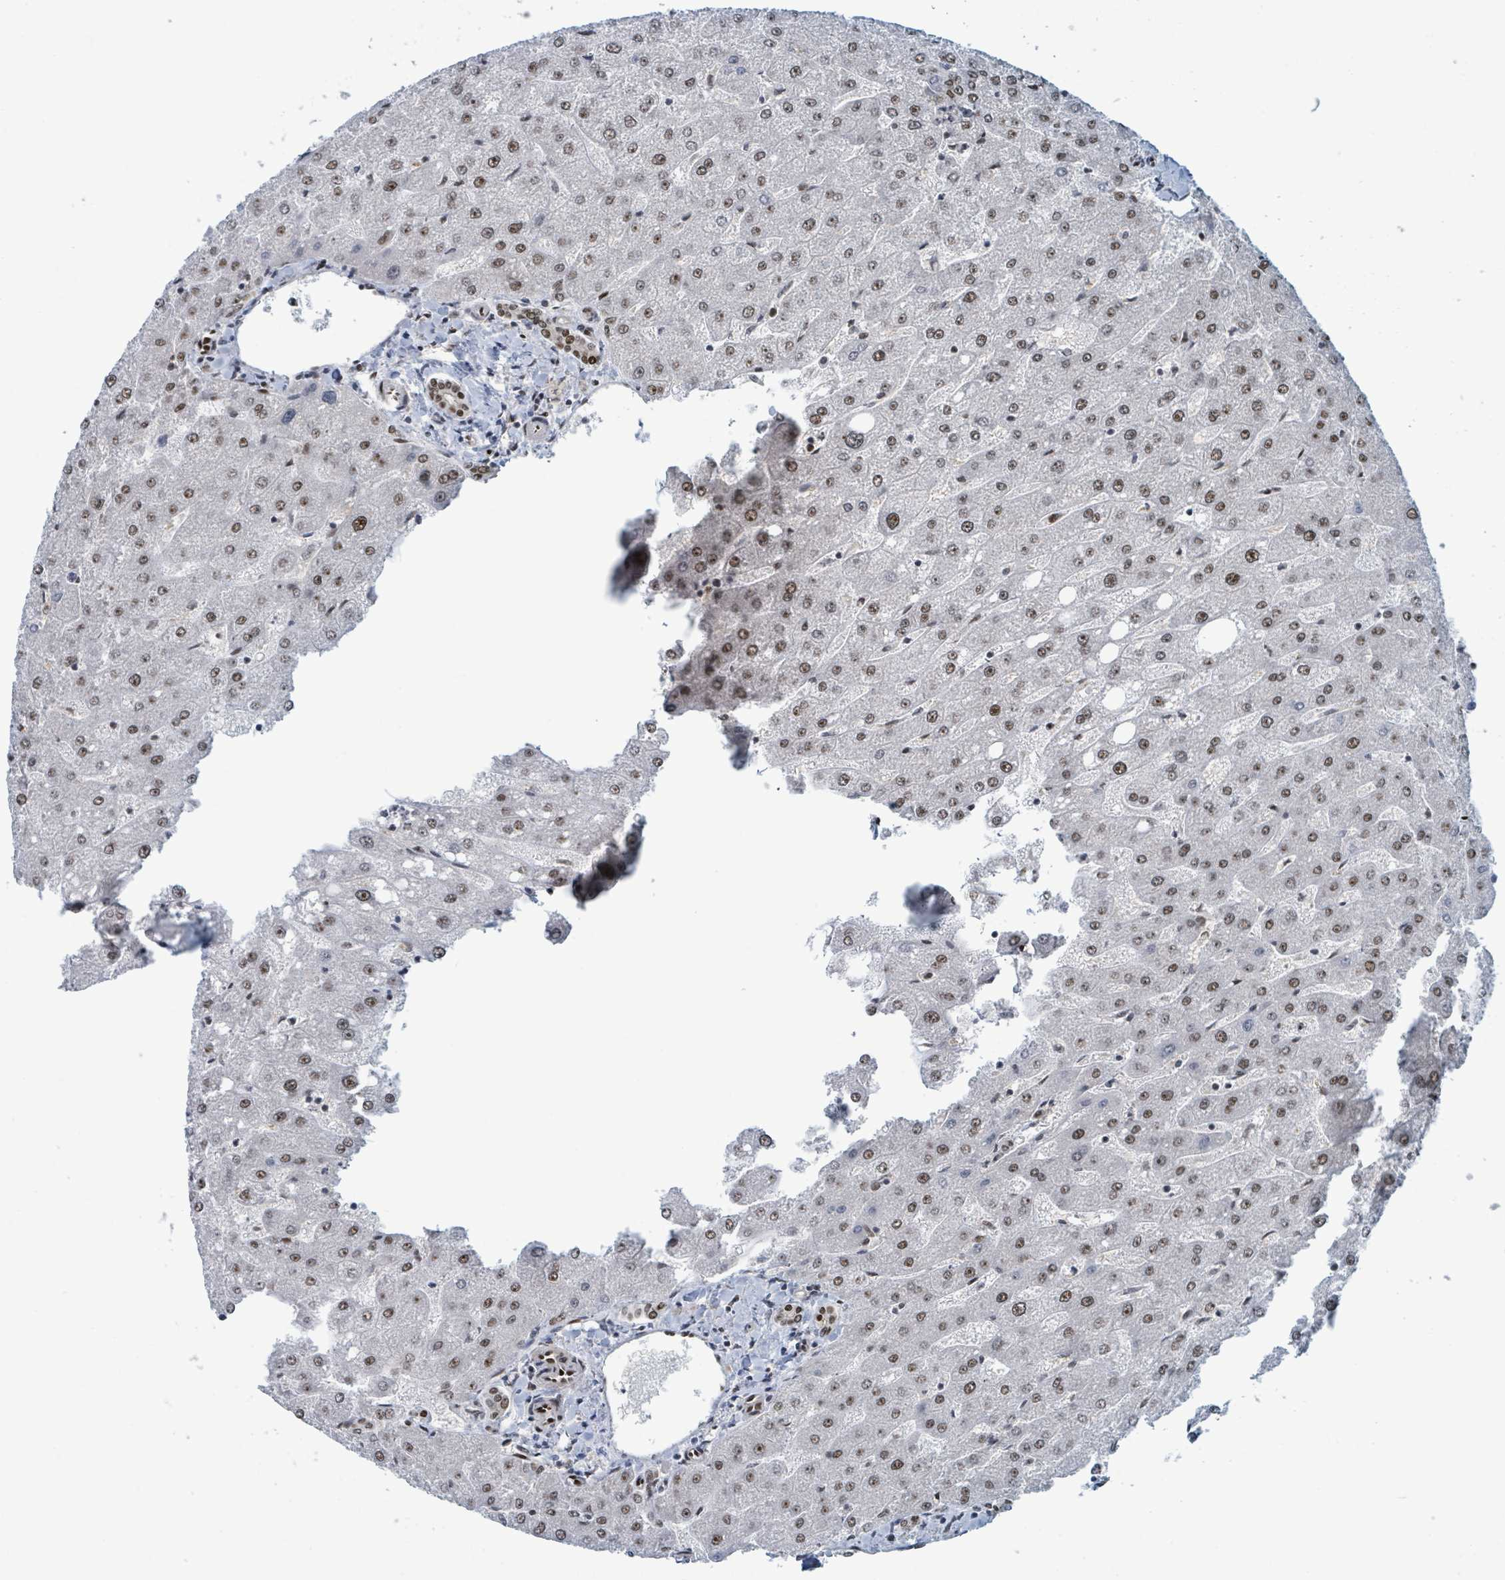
{"staining": {"intensity": "moderate", "quantity": ">75%", "location": "nuclear"}, "tissue": "liver", "cell_type": "Cholangiocytes", "image_type": "normal", "snomed": [{"axis": "morphology", "description": "Normal tissue, NOS"}, {"axis": "topography", "description": "Liver"}], "caption": "This histopathology image reveals IHC staining of unremarkable human liver, with medium moderate nuclear staining in about >75% of cholangiocytes.", "gene": "KLF3", "patient": {"sex": "male", "age": 67}}